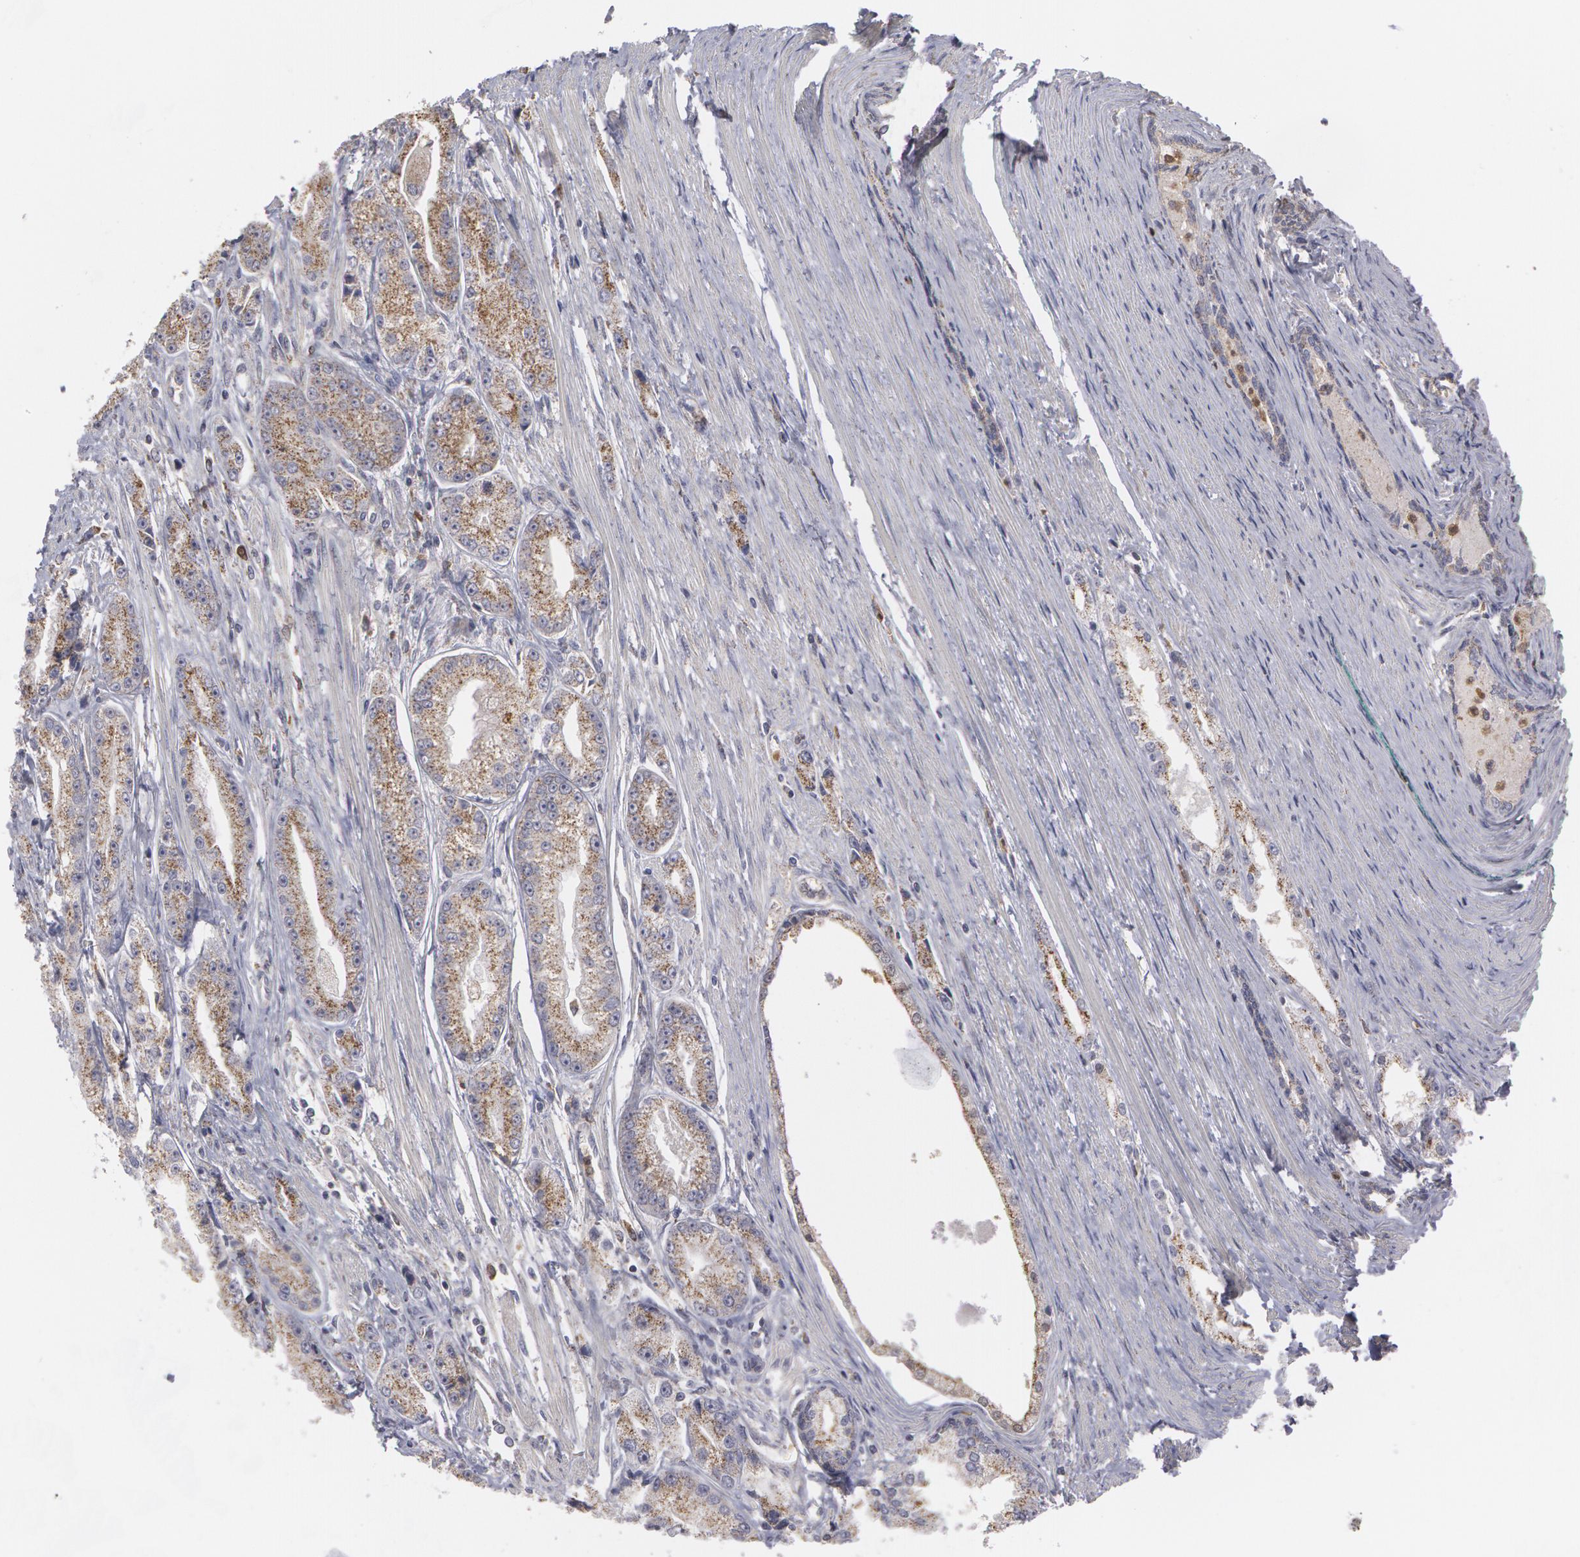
{"staining": {"intensity": "moderate", "quantity": ">75%", "location": "cytoplasmic/membranous"}, "tissue": "prostate cancer", "cell_type": "Tumor cells", "image_type": "cancer", "snomed": [{"axis": "morphology", "description": "Adenocarcinoma, Medium grade"}, {"axis": "topography", "description": "Prostate"}], "caption": "High-magnification brightfield microscopy of prostate cancer (adenocarcinoma (medium-grade)) stained with DAB (3,3'-diaminobenzidine) (brown) and counterstained with hematoxylin (blue). tumor cells exhibit moderate cytoplasmic/membranous staining is identified in approximately>75% of cells.", "gene": "CAT", "patient": {"sex": "male", "age": 72}}